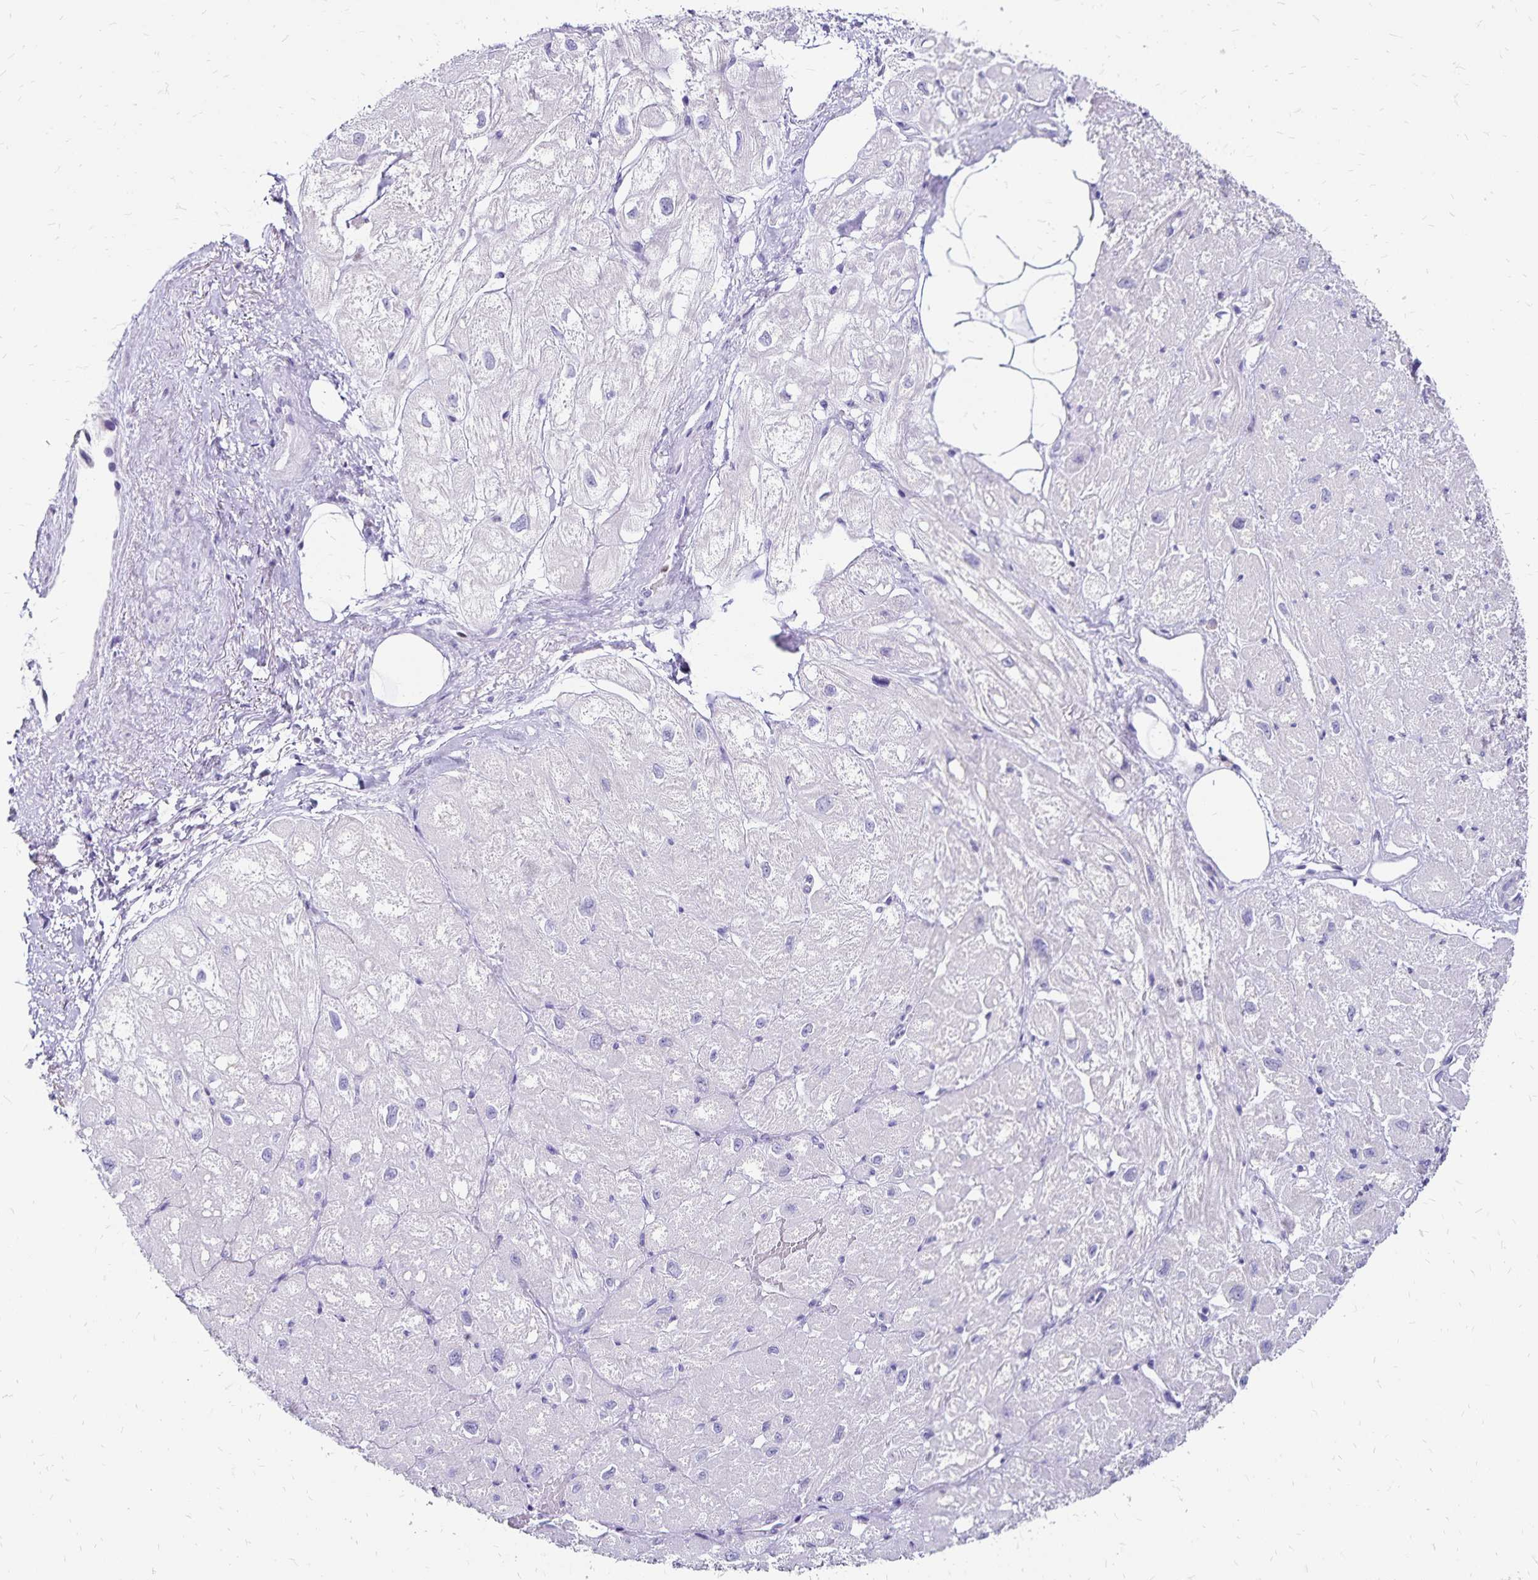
{"staining": {"intensity": "negative", "quantity": "none", "location": "none"}, "tissue": "heart muscle", "cell_type": "Cardiomyocytes", "image_type": "normal", "snomed": [{"axis": "morphology", "description": "Normal tissue, NOS"}, {"axis": "topography", "description": "Heart"}], "caption": "IHC micrograph of benign human heart muscle stained for a protein (brown), which displays no staining in cardiomyocytes. The staining is performed using DAB brown chromogen with nuclei counter-stained in using hematoxylin.", "gene": "IKZF1", "patient": {"sex": "female", "age": 62}}